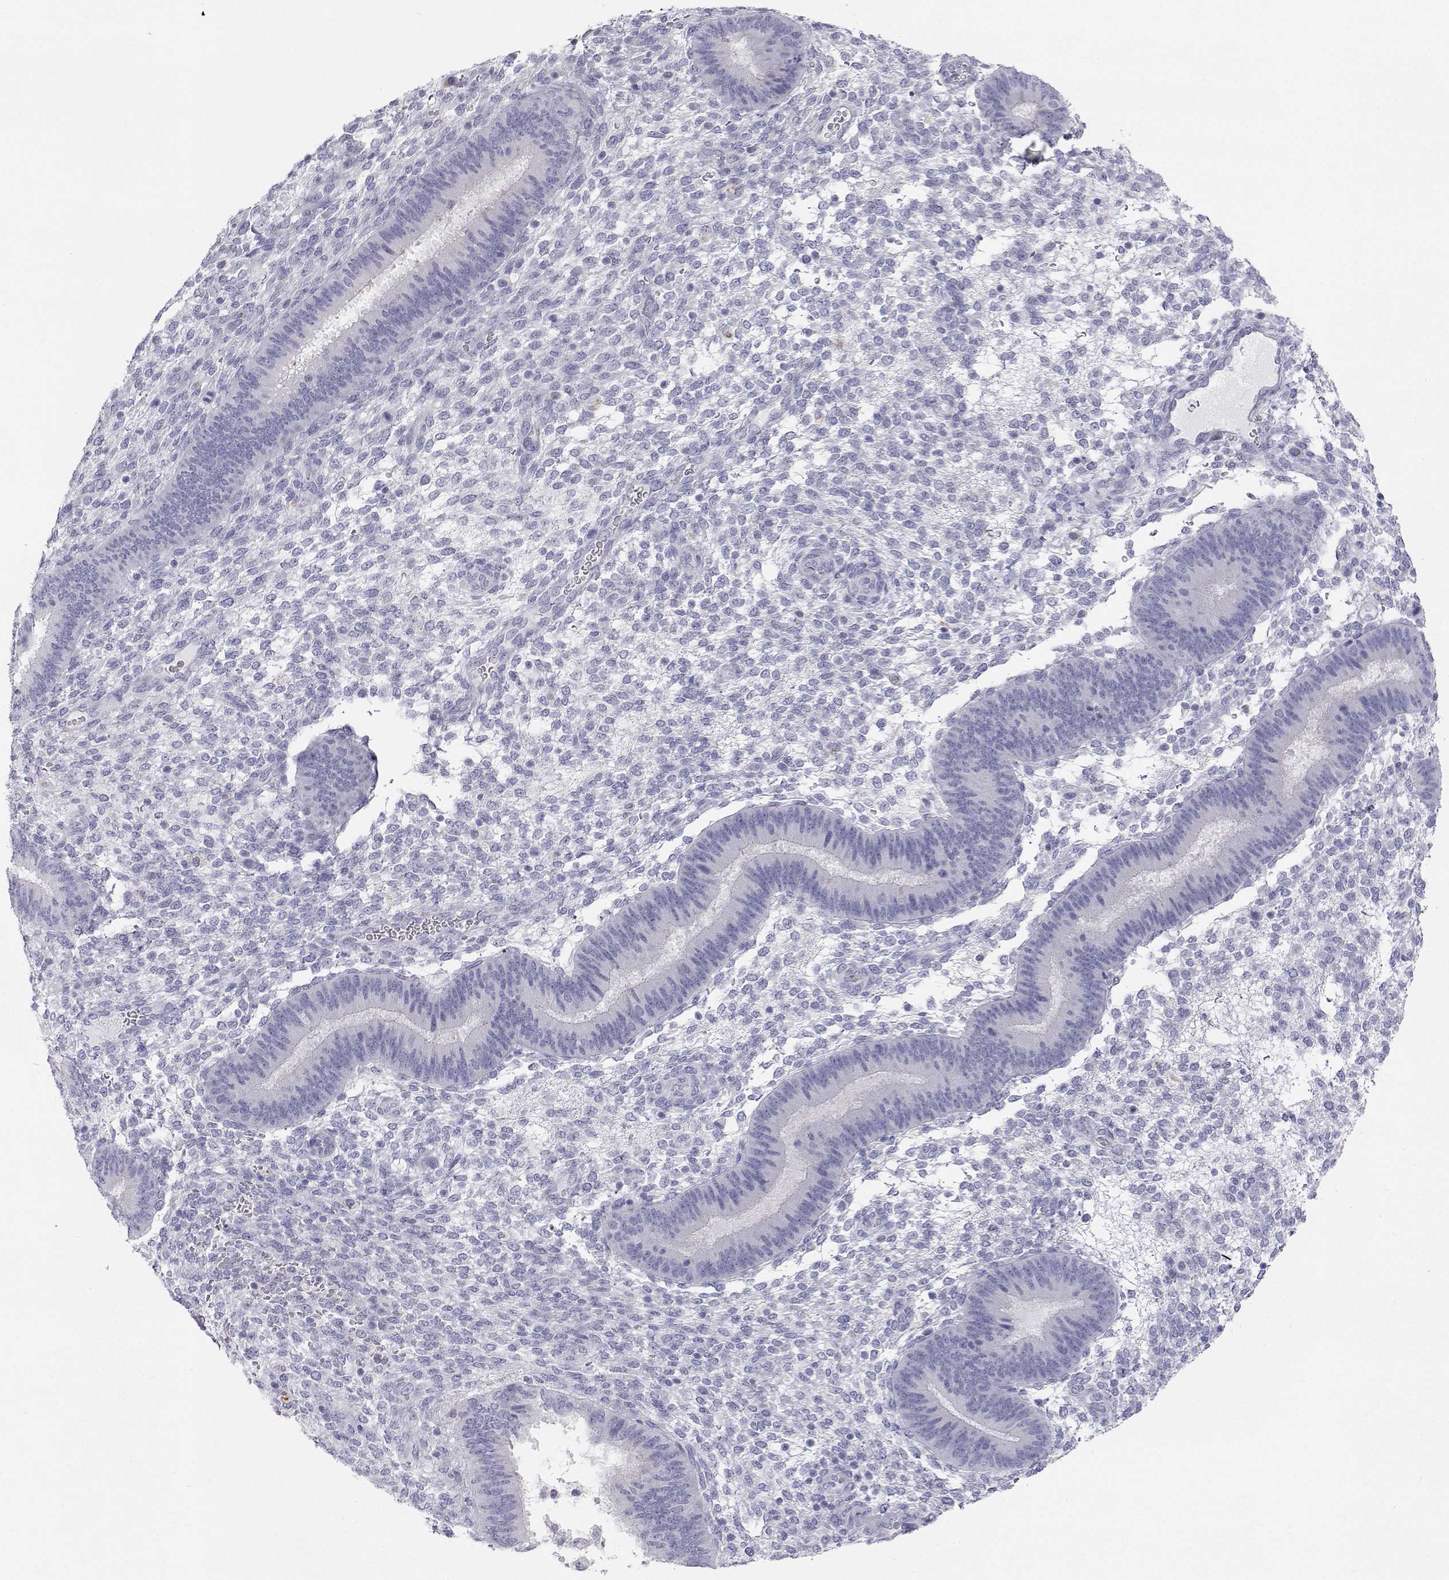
{"staining": {"intensity": "negative", "quantity": "none", "location": "none"}, "tissue": "endometrium", "cell_type": "Cells in endometrial stroma", "image_type": "normal", "snomed": [{"axis": "morphology", "description": "Normal tissue, NOS"}, {"axis": "topography", "description": "Endometrium"}], "caption": "IHC image of normal endometrium: human endometrium stained with DAB (3,3'-diaminobenzidine) demonstrates no significant protein staining in cells in endometrial stroma. The staining was performed using DAB to visualize the protein expression in brown, while the nuclei were stained in blue with hematoxylin (Magnification: 20x).", "gene": "NCR2", "patient": {"sex": "female", "age": 39}}